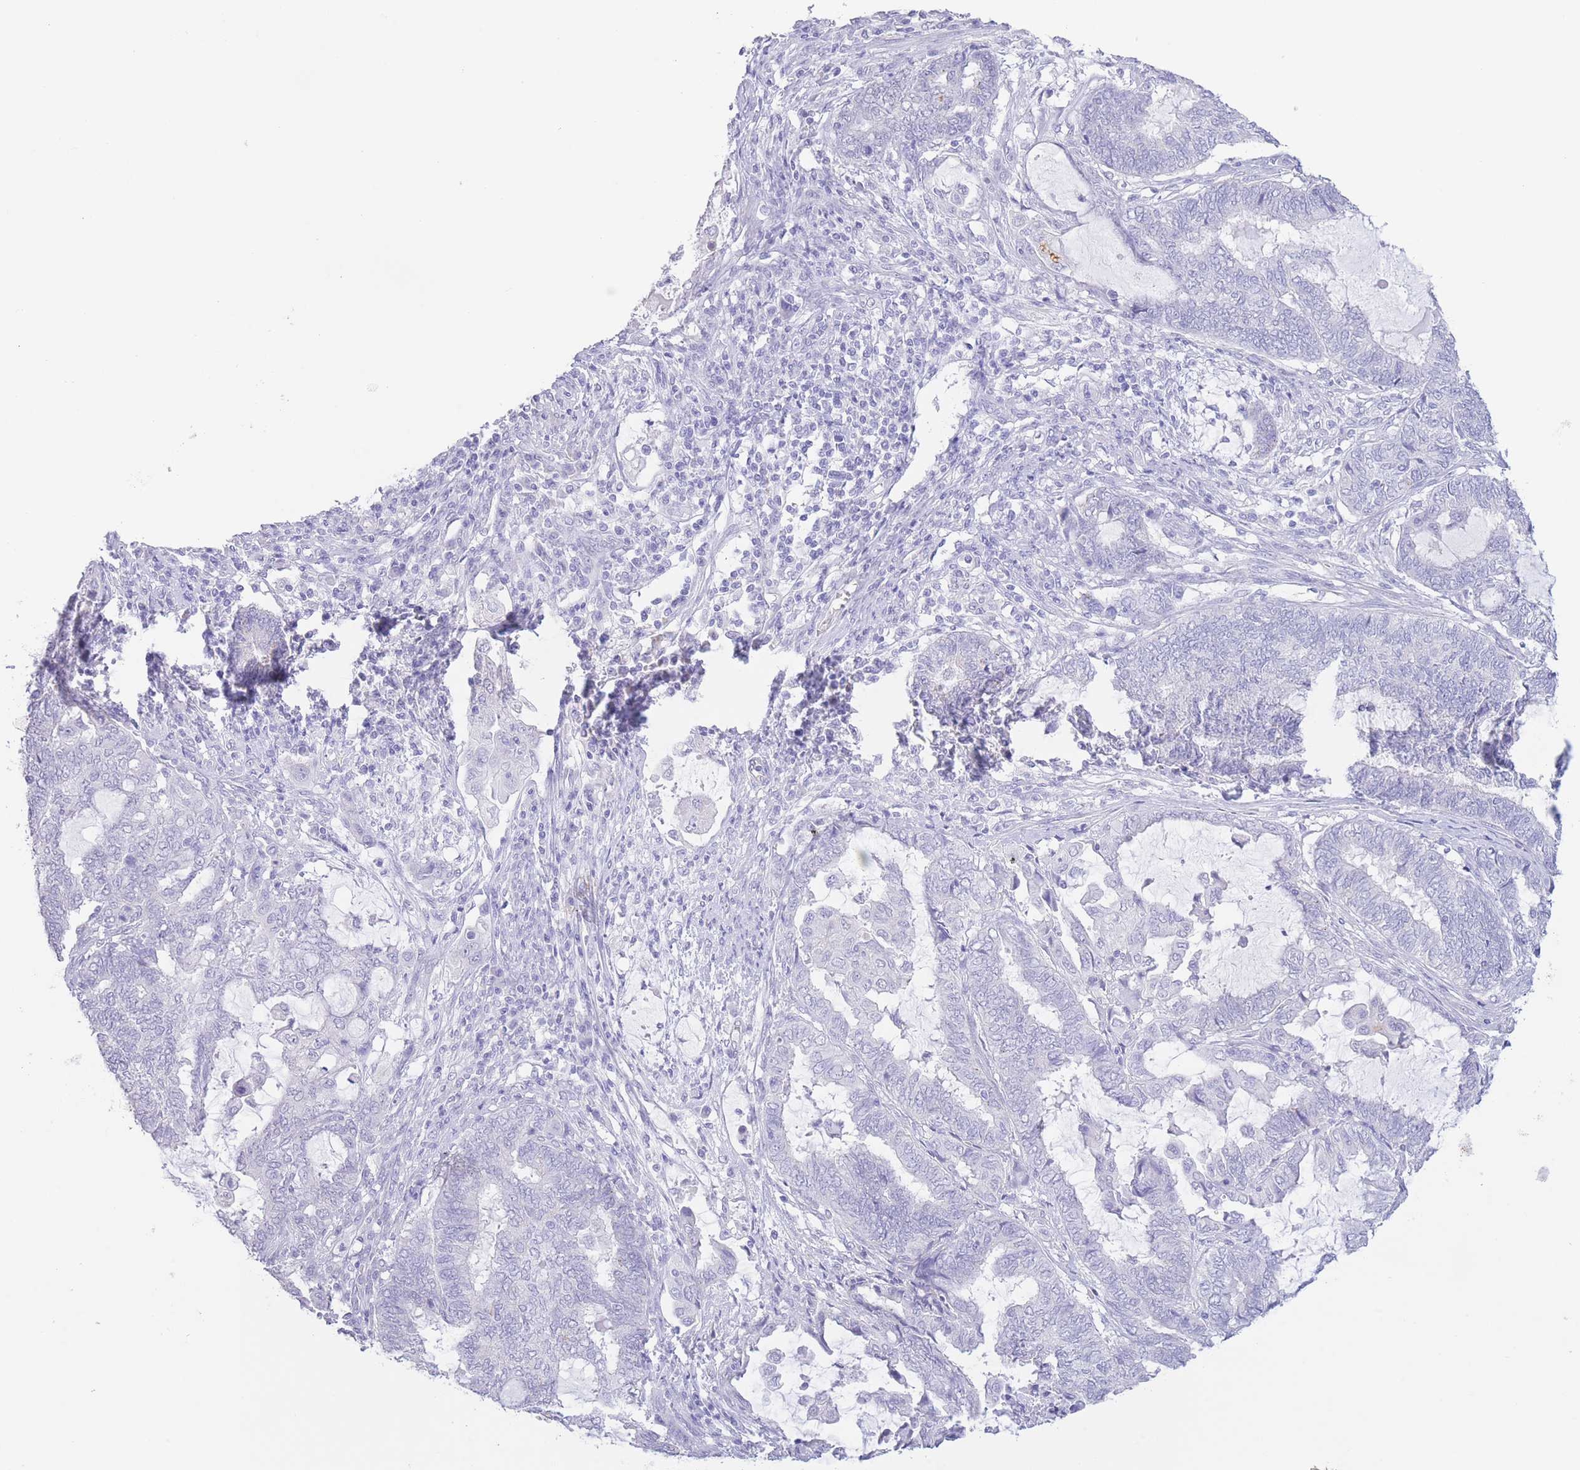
{"staining": {"intensity": "negative", "quantity": "none", "location": "none"}, "tissue": "endometrial cancer", "cell_type": "Tumor cells", "image_type": "cancer", "snomed": [{"axis": "morphology", "description": "Adenocarcinoma, NOS"}, {"axis": "topography", "description": "Uterus"}, {"axis": "topography", "description": "Endometrium"}], "caption": "Adenocarcinoma (endometrial) was stained to show a protein in brown. There is no significant staining in tumor cells. Nuclei are stained in blue.", "gene": "PKLR", "patient": {"sex": "female", "age": 70}}